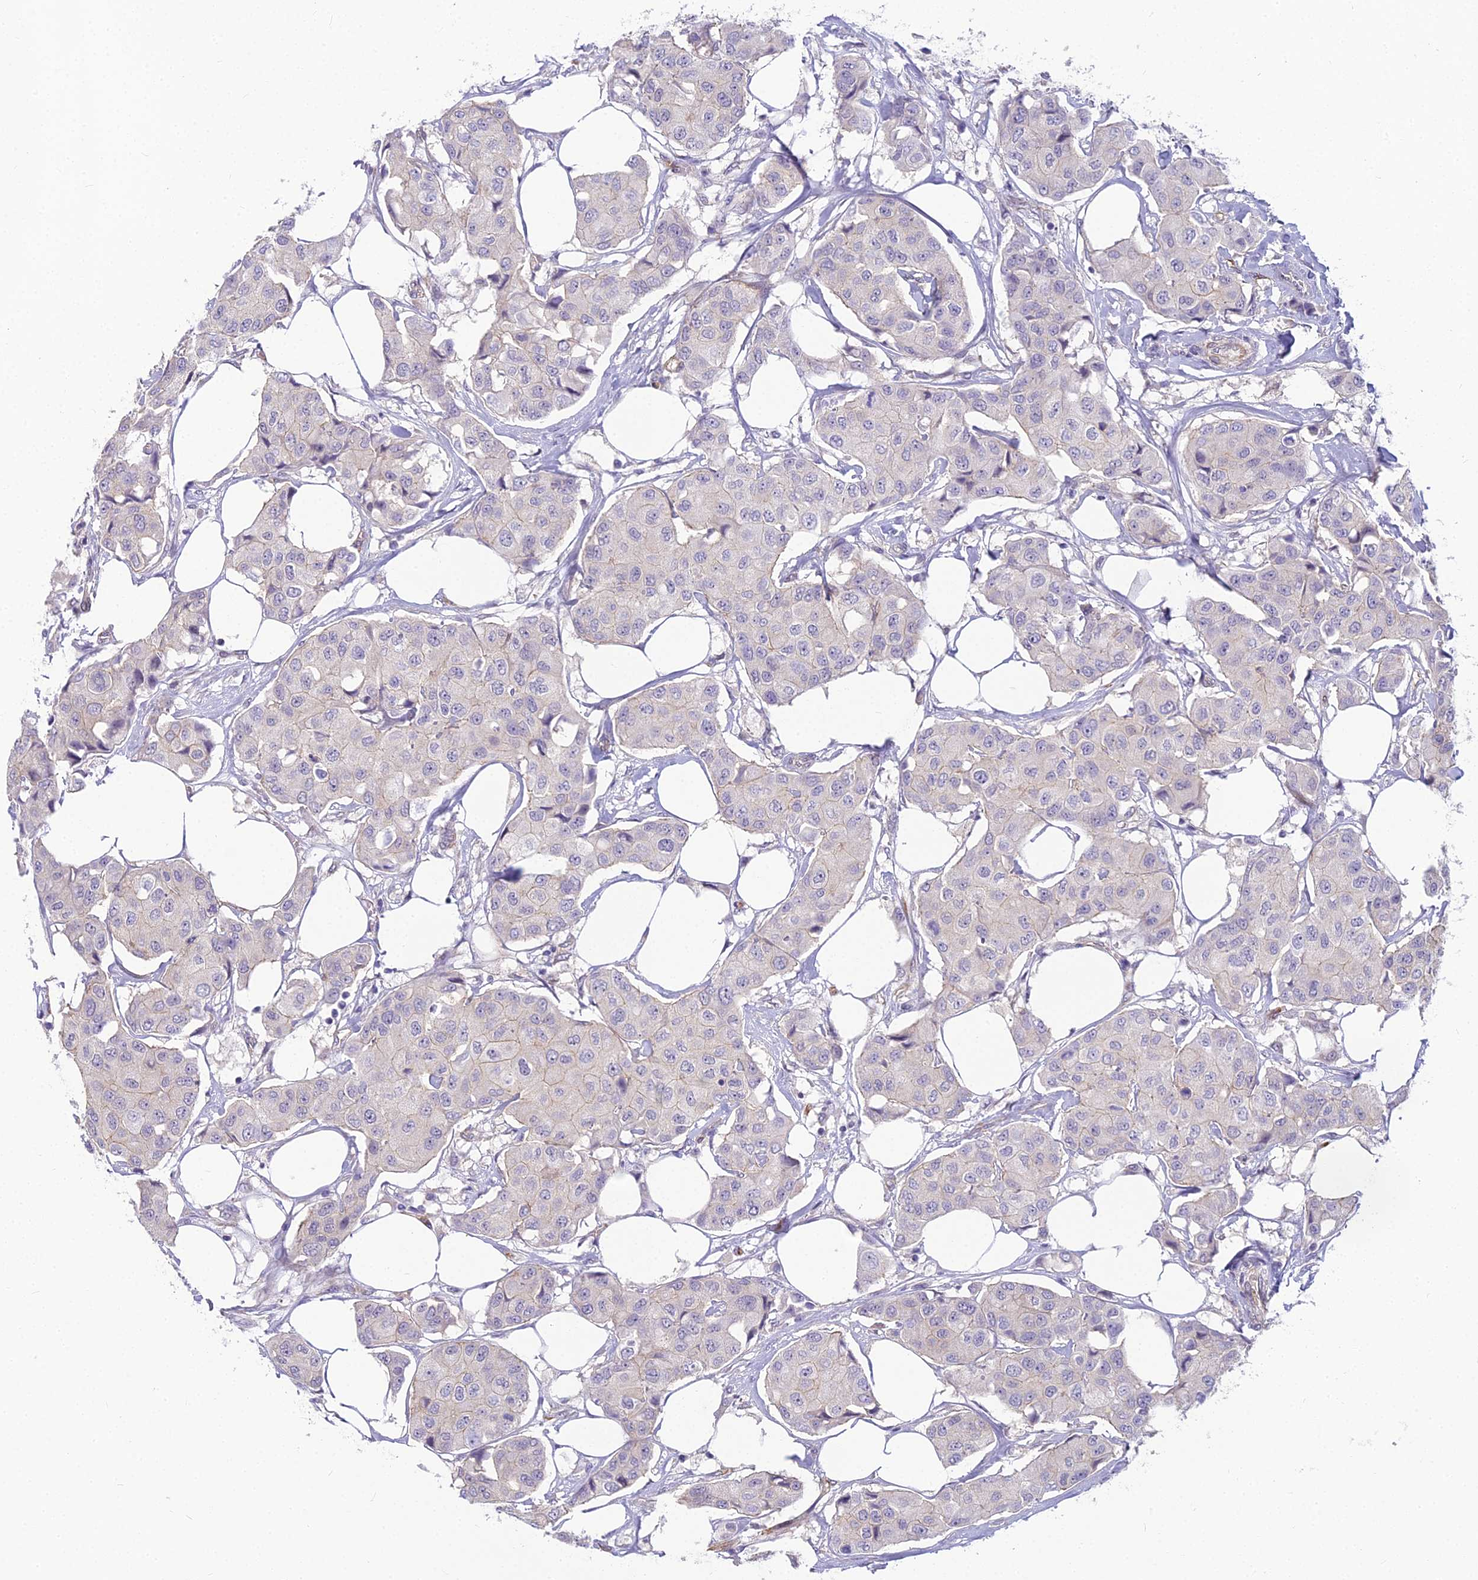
{"staining": {"intensity": "negative", "quantity": "none", "location": "none"}, "tissue": "breast cancer", "cell_type": "Tumor cells", "image_type": "cancer", "snomed": [{"axis": "morphology", "description": "Duct carcinoma"}, {"axis": "topography", "description": "Breast"}], "caption": "Immunohistochemistry micrograph of human breast cancer stained for a protein (brown), which demonstrates no positivity in tumor cells. (Immunohistochemistry, brightfield microscopy, high magnification).", "gene": "RGL3", "patient": {"sex": "female", "age": 80}}